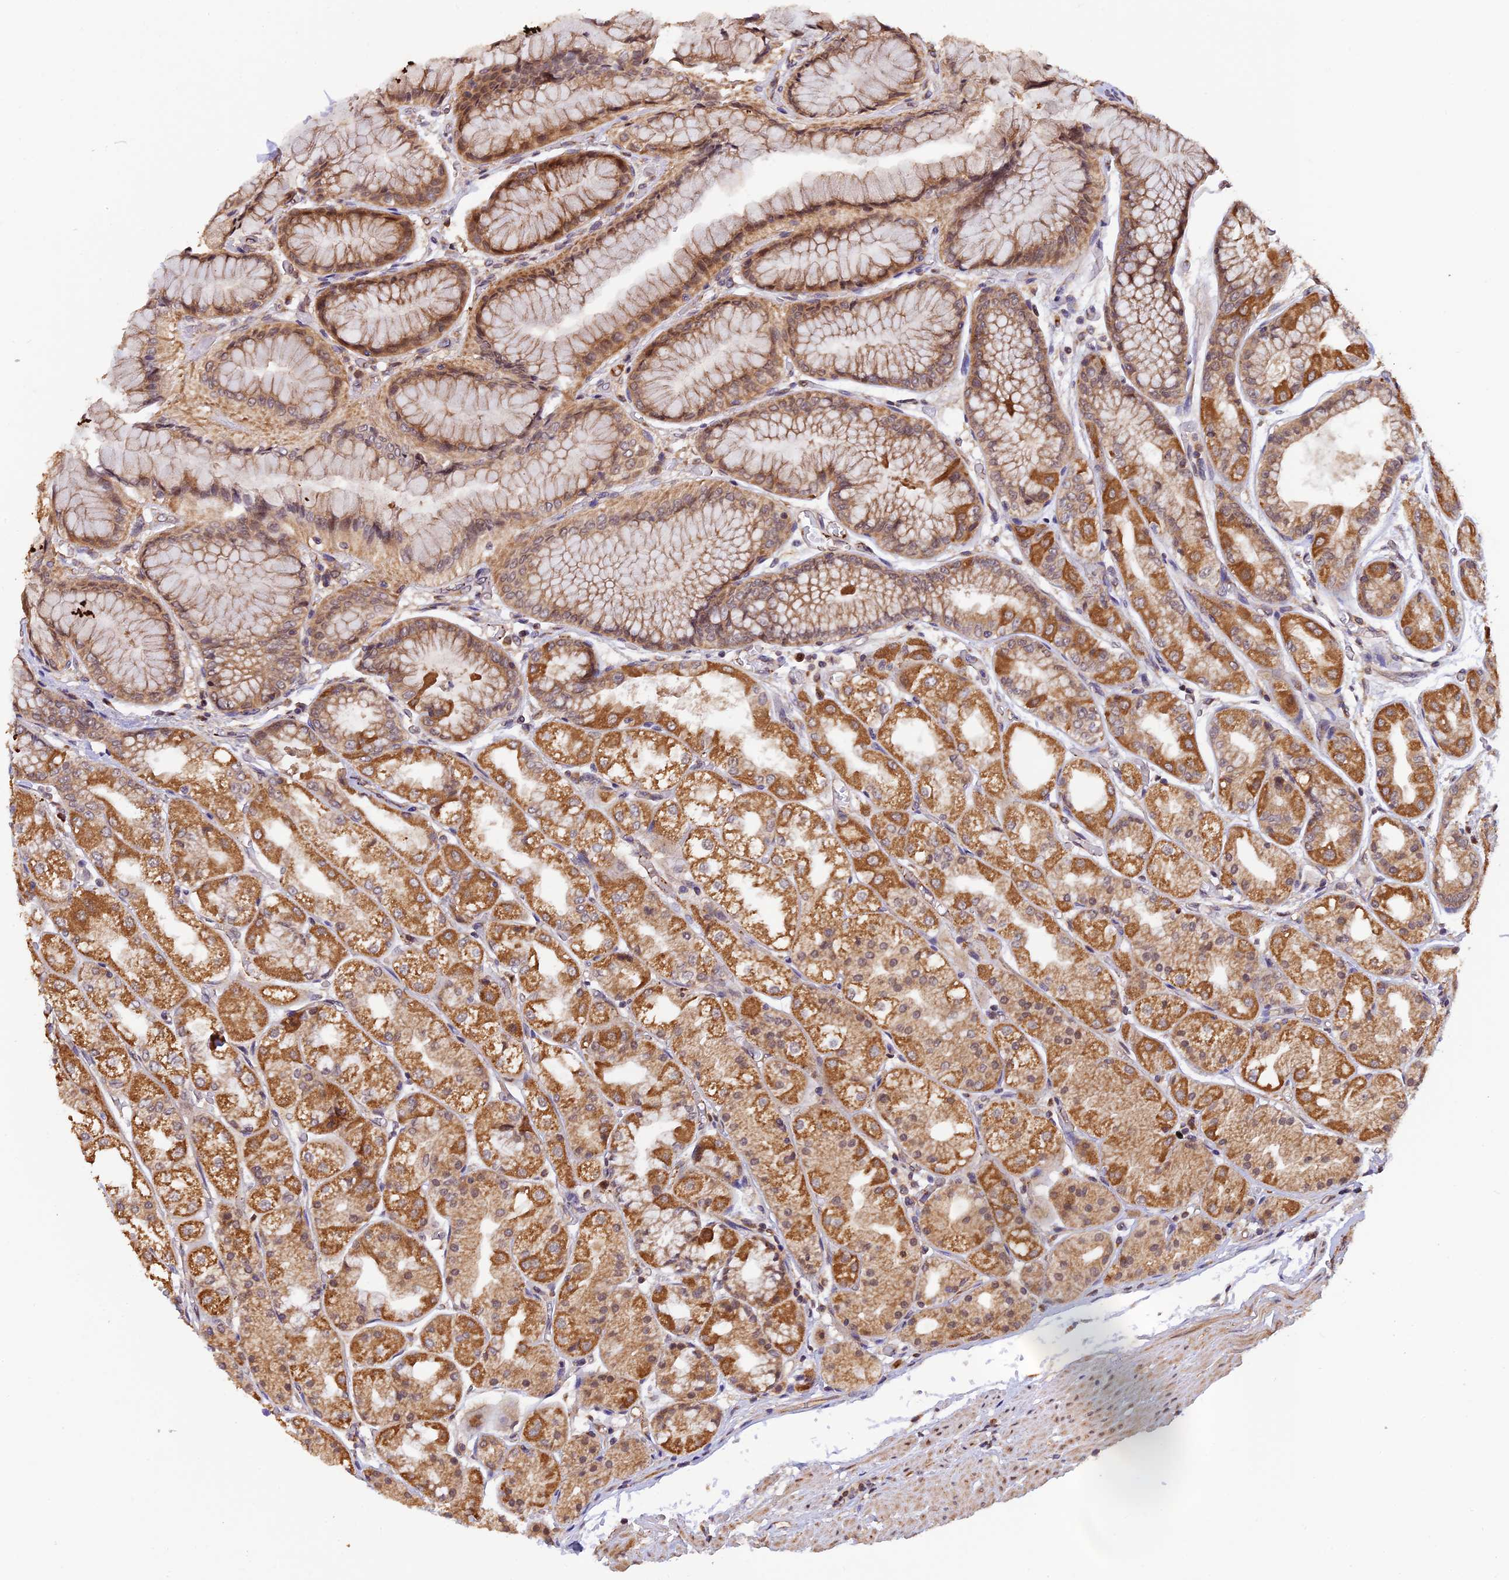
{"staining": {"intensity": "moderate", "quantity": ">75%", "location": "cytoplasmic/membranous"}, "tissue": "stomach", "cell_type": "Glandular cells", "image_type": "normal", "snomed": [{"axis": "morphology", "description": "Normal tissue, NOS"}, {"axis": "topography", "description": "Stomach, upper"}], "caption": "Immunohistochemistry of normal human stomach shows medium levels of moderate cytoplasmic/membranous staining in approximately >75% of glandular cells. (Stains: DAB (3,3'-diaminobenzidine) in brown, nuclei in blue, Microscopy: brightfield microscopy at high magnification).", "gene": "MNS1", "patient": {"sex": "male", "age": 72}}